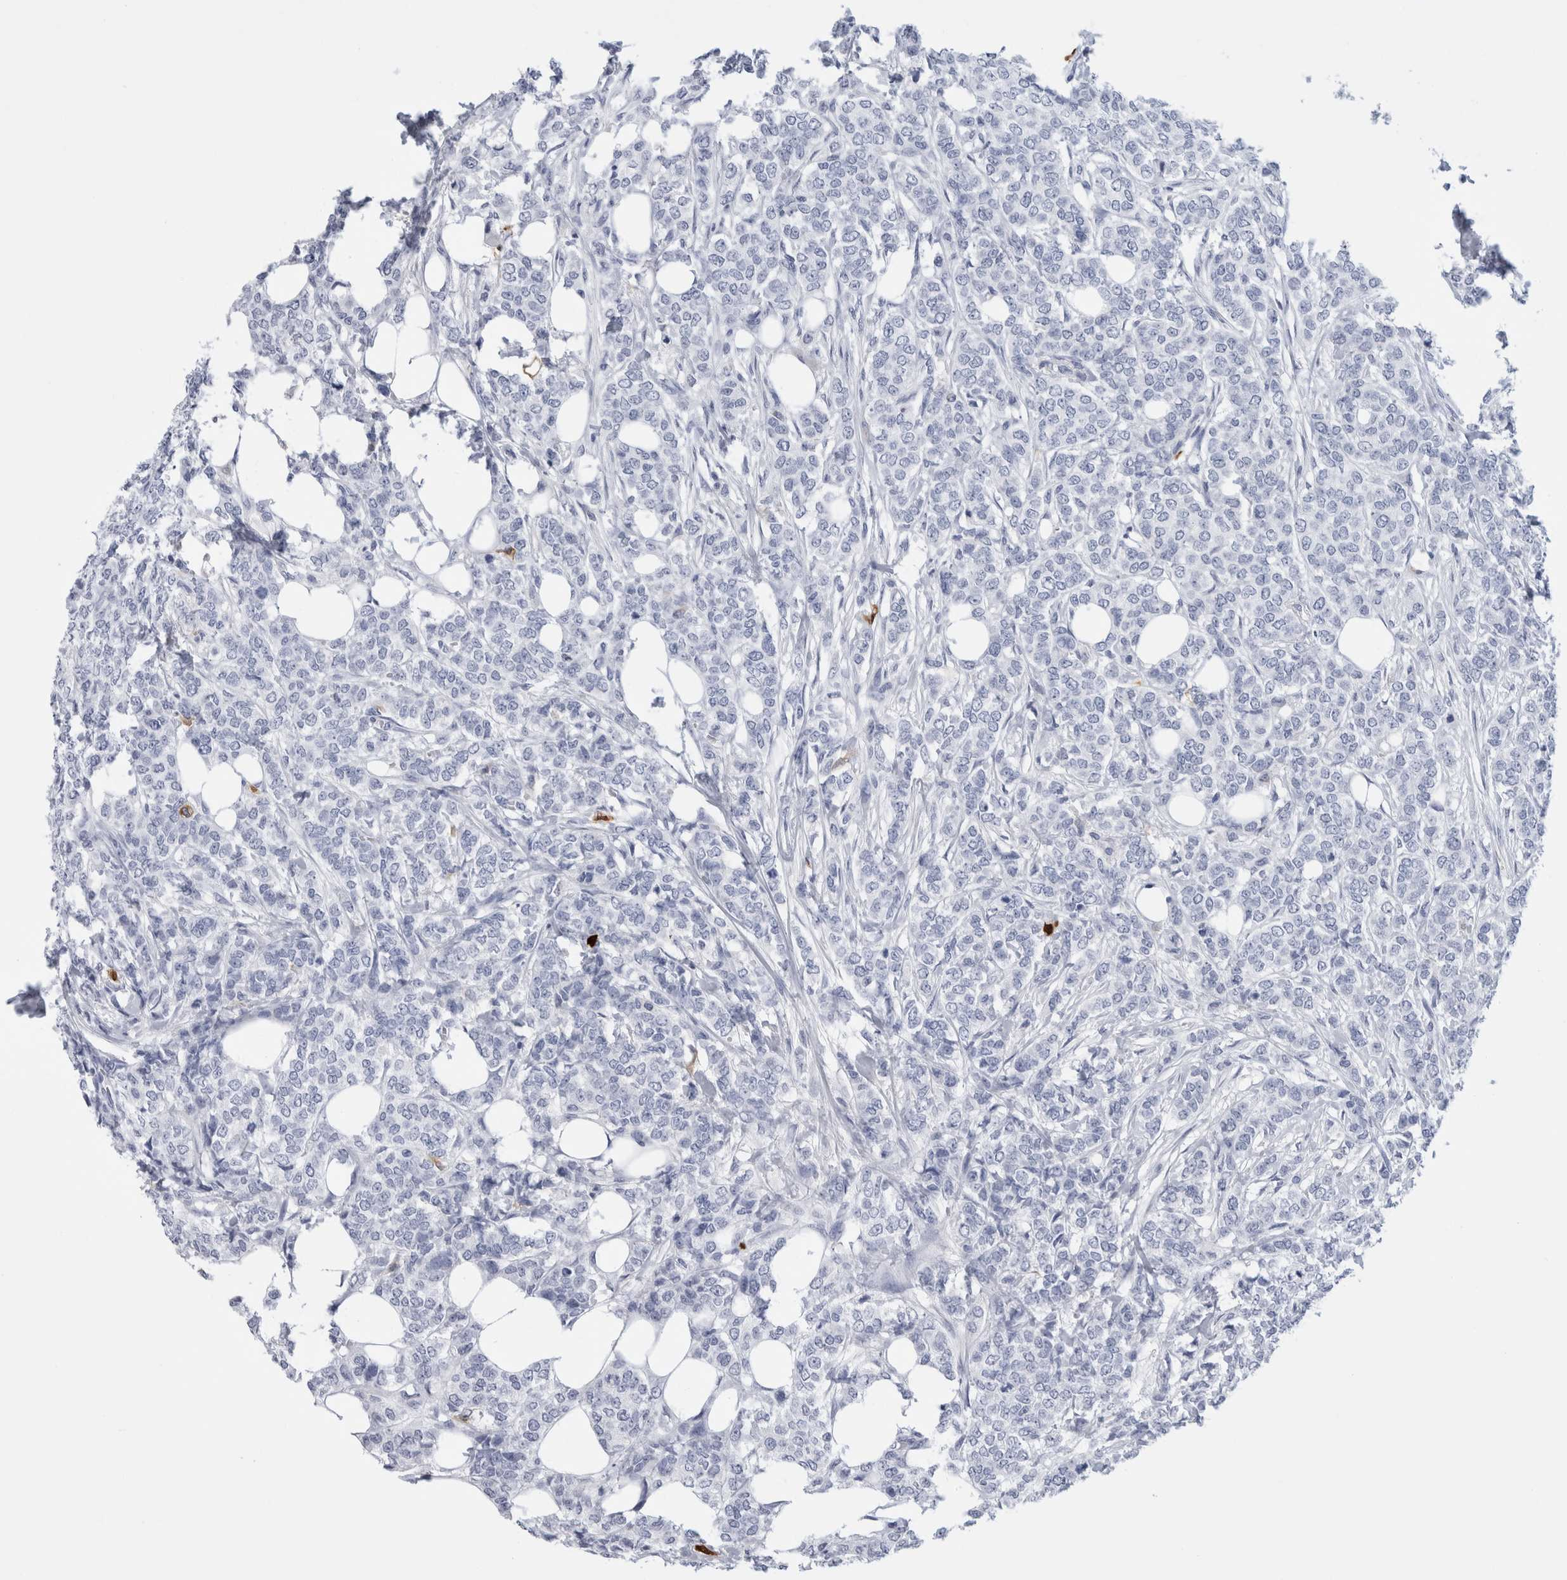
{"staining": {"intensity": "negative", "quantity": "none", "location": "none"}, "tissue": "breast cancer", "cell_type": "Tumor cells", "image_type": "cancer", "snomed": [{"axis": "morphology", "description": "Lobular carcinoma"}, {"axis": "topography", "description": "Skin"}, {"axis": "topography", "description": "Breast"}], "caption": "Tumor cells are negative for brown protein staining in breast cancer (lobular carcinoma).", "gene": "S100A8", "patient": {"sex": "female", "age": 46}}